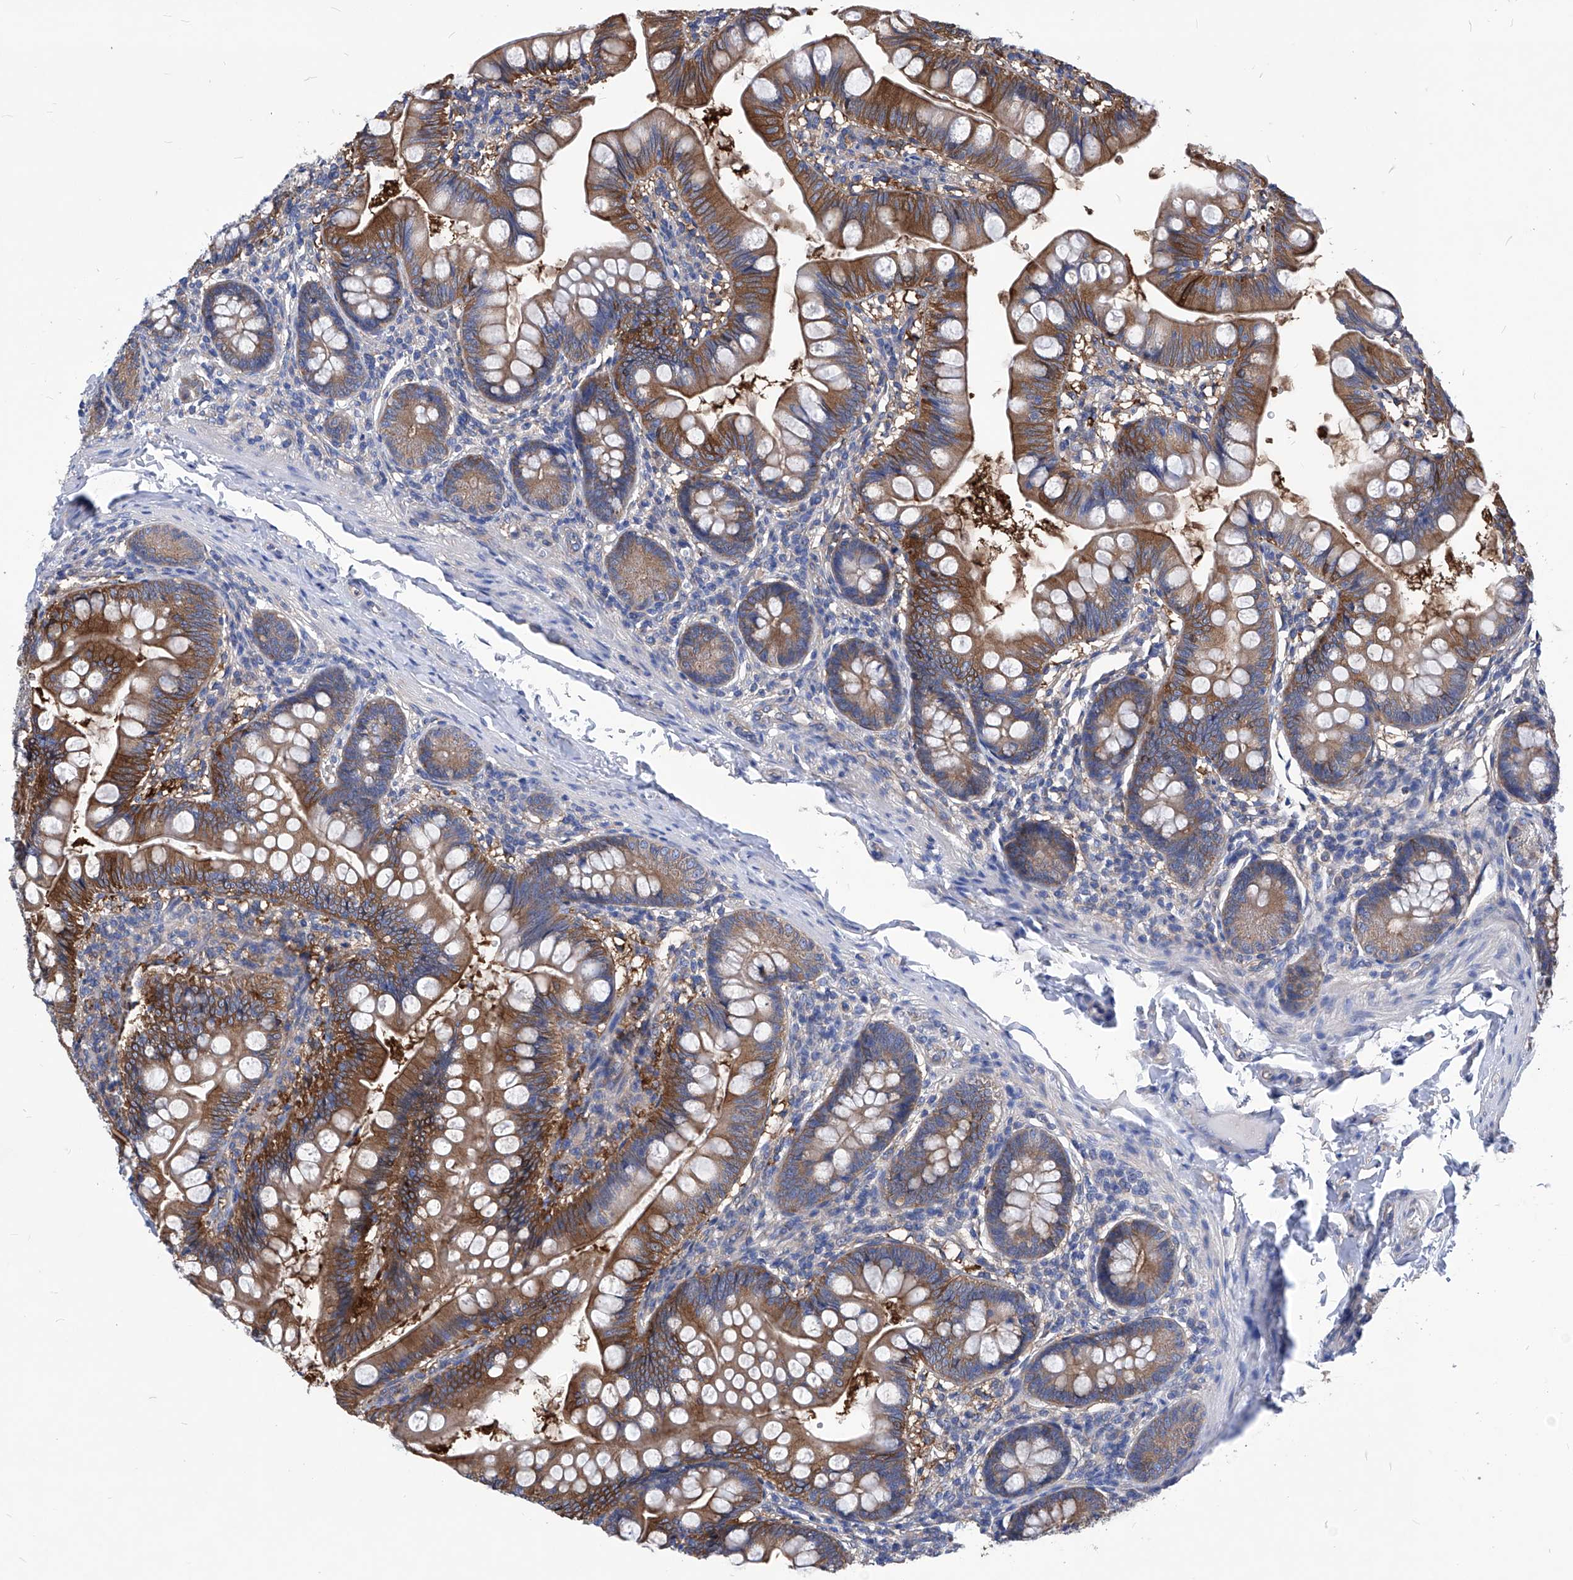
{"staining": {"intensity": "moderate", "quantity": ">75%", "location": "cytoplasmic/membranous"}, "tissue": "small intestine", "cell_type": "Glandular cells", "image_type": "normal", "snomed": [{"axis": "morphology", "description": "Normal tissue, NOS"}, {"axis": "topography", "description": "Small intestine"}], "caption": "An immunohistochemistry image of unremarkable tissue is shown. Protein staining in brown shows moderate cytoplasmic/membranous positivity in small intestine within glandular cells. Immunohistochemistry stains the protein of interest in brown and the nuclei are stained blue.", "gene": "XPNPEP1", "patient": {"sex": "male", "age": 7}}